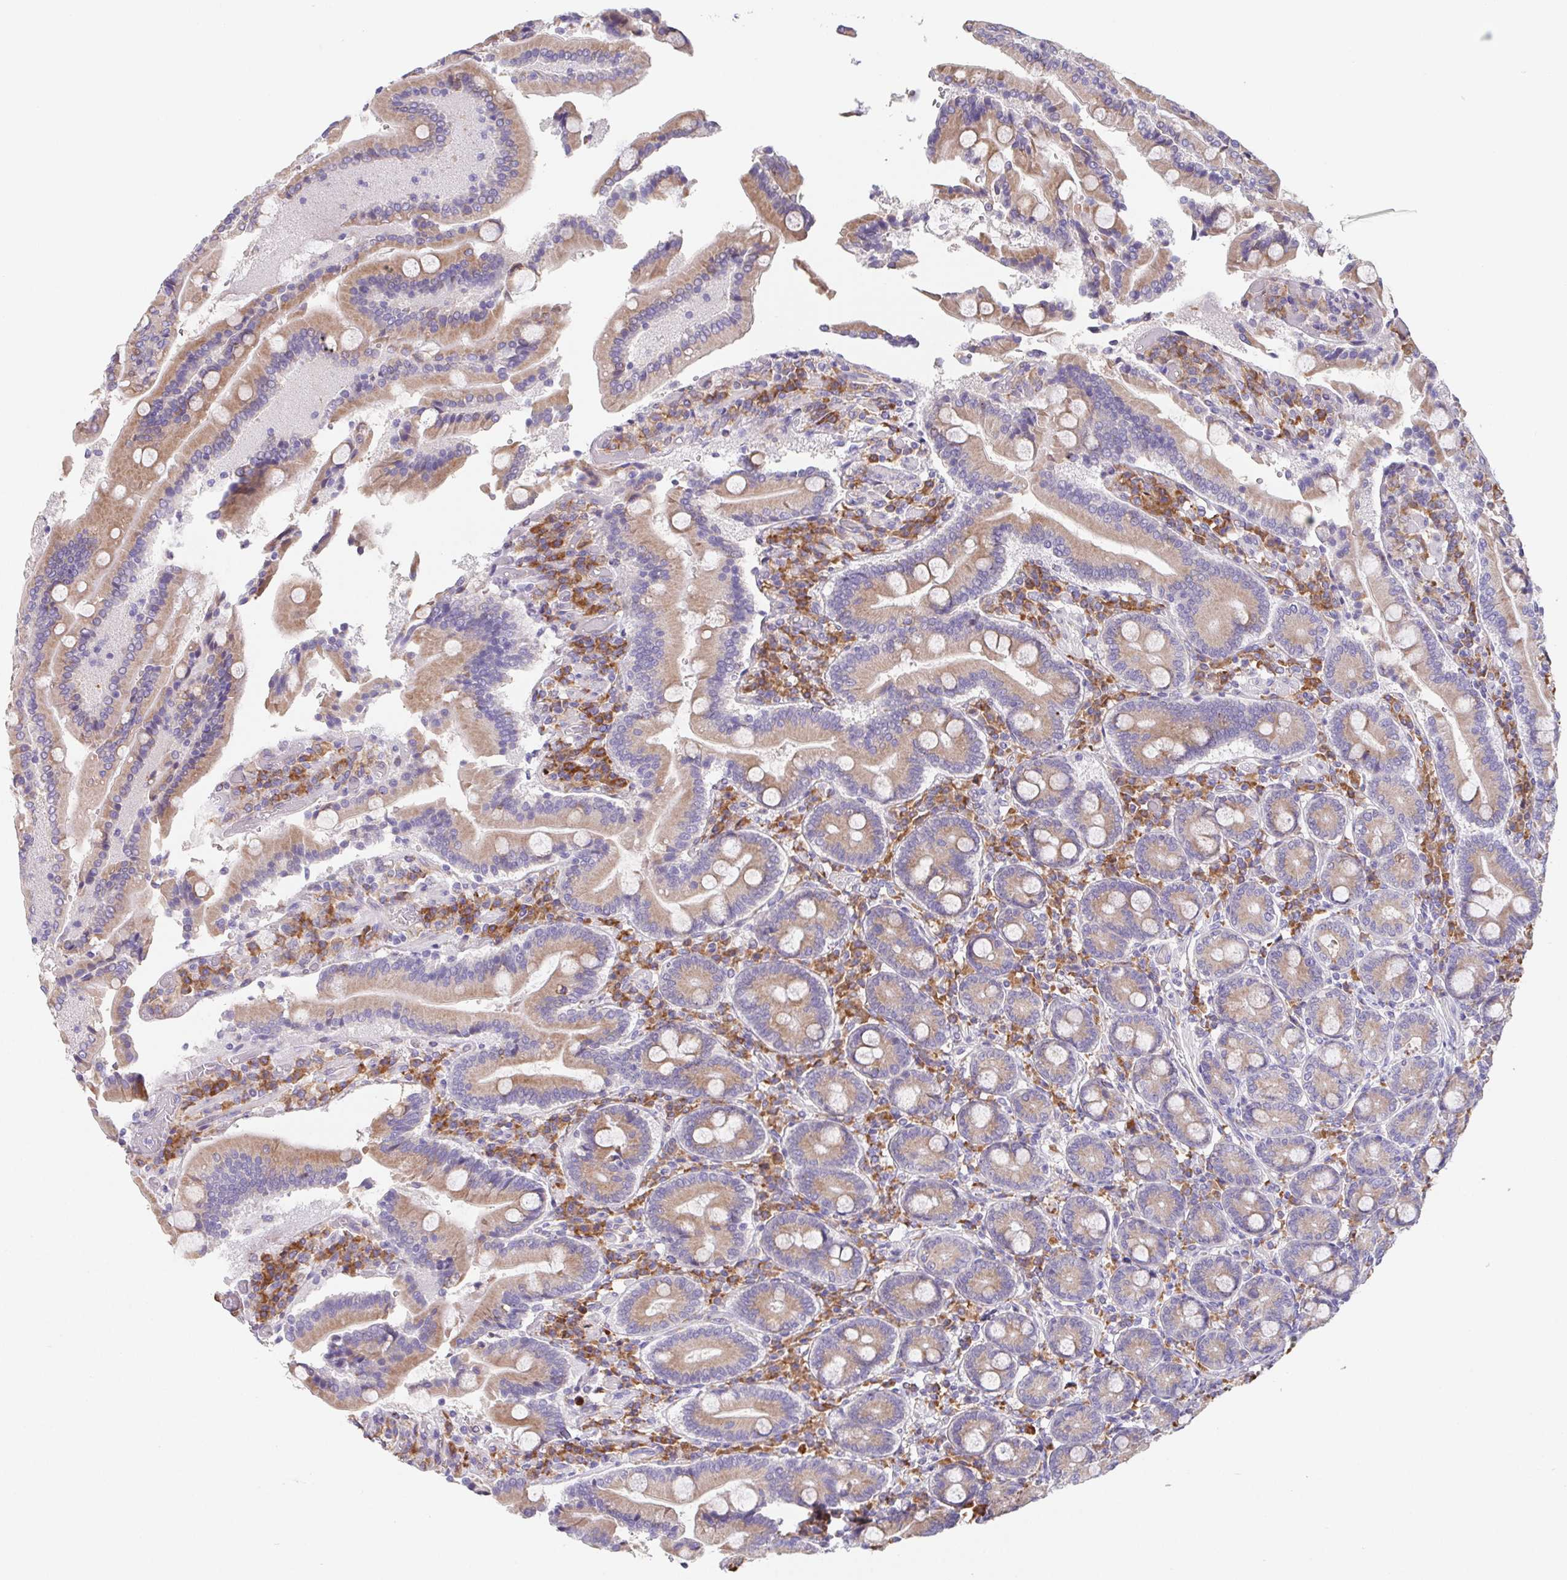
{"staining": {"intensity": "moderate", "quantity": ">75%", "location": "cytoplasmic/membranous"}, "tissue": "duodenum", "cell_type": "Glandular cells", "image_type": "normal", "snomed": [{"axis": "morphology", "description": "Normal tissue, NOS"}, {"axis": "topography", "description": "Duodenum"}], "caption": "Moderate cytoplasmic/membranous positivity for a protein is identified in approximately >75% of glandular cells of unremarkable duodenum using IHC.", "gene": "ADAM8", "patient": {"sex": "female", "age": 62}}